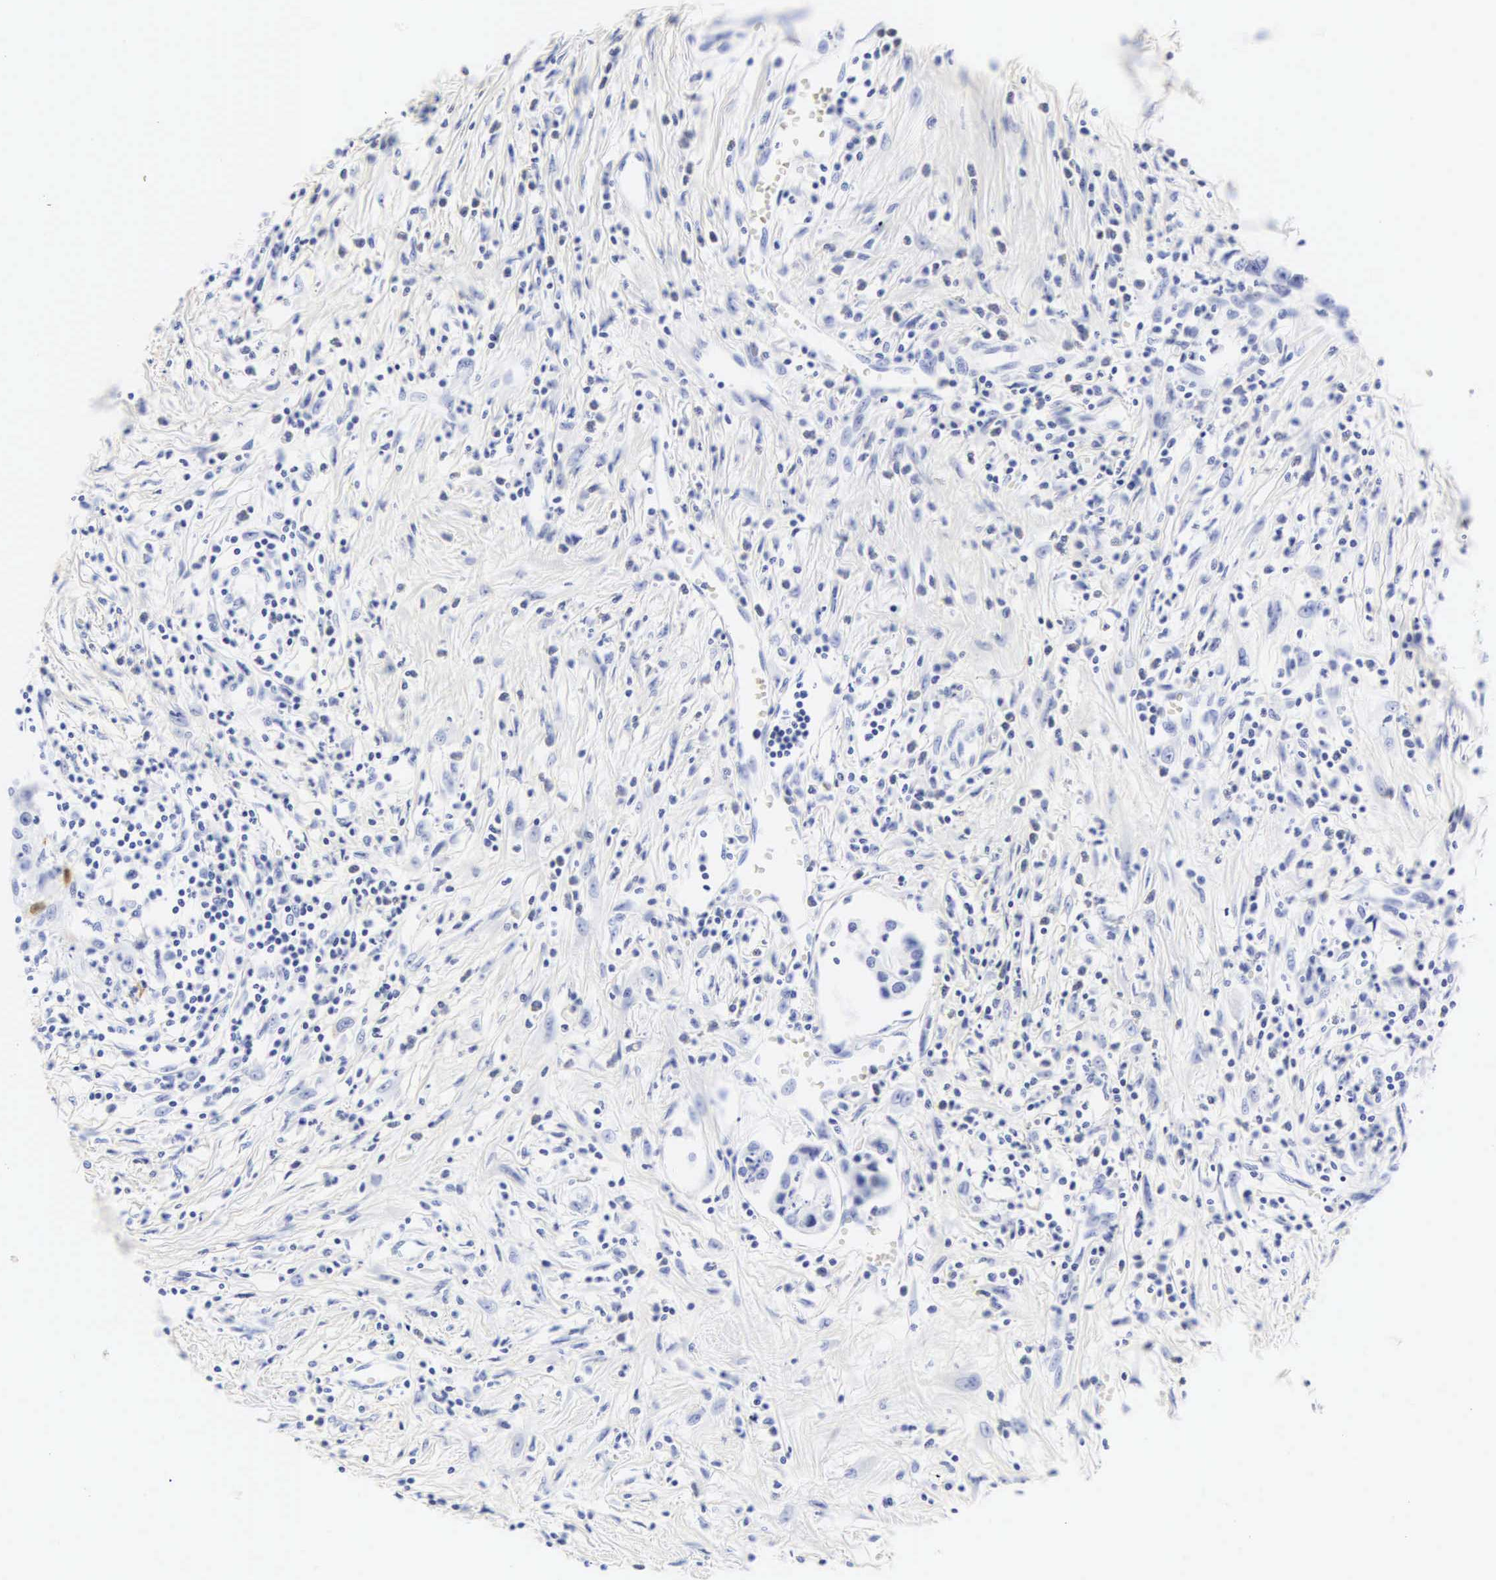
{"staining": {"intensity": "negative", "quantity": "none", "location": "none"}, "tissue": "urothelial cancer", "cell_type": "Tumor cells", "image_type": "cancer", "snomed": [{"axis": "morphology", "description": "Urothelial carcinoma, High grade"}, {"axis": "topography", "description": "Urinary bladder"}], "caption": "A high-resolution histopathology image shows immunohistochemistry (IHC) staining of urothelial carcinoma (high-grade), which demonstrates no significant staining in tumor cells. (DAB immunohistochemistry with hematoxylin counter stain).", "gene": "CGB3", "patient": {"sex": "male", "age": 66}}